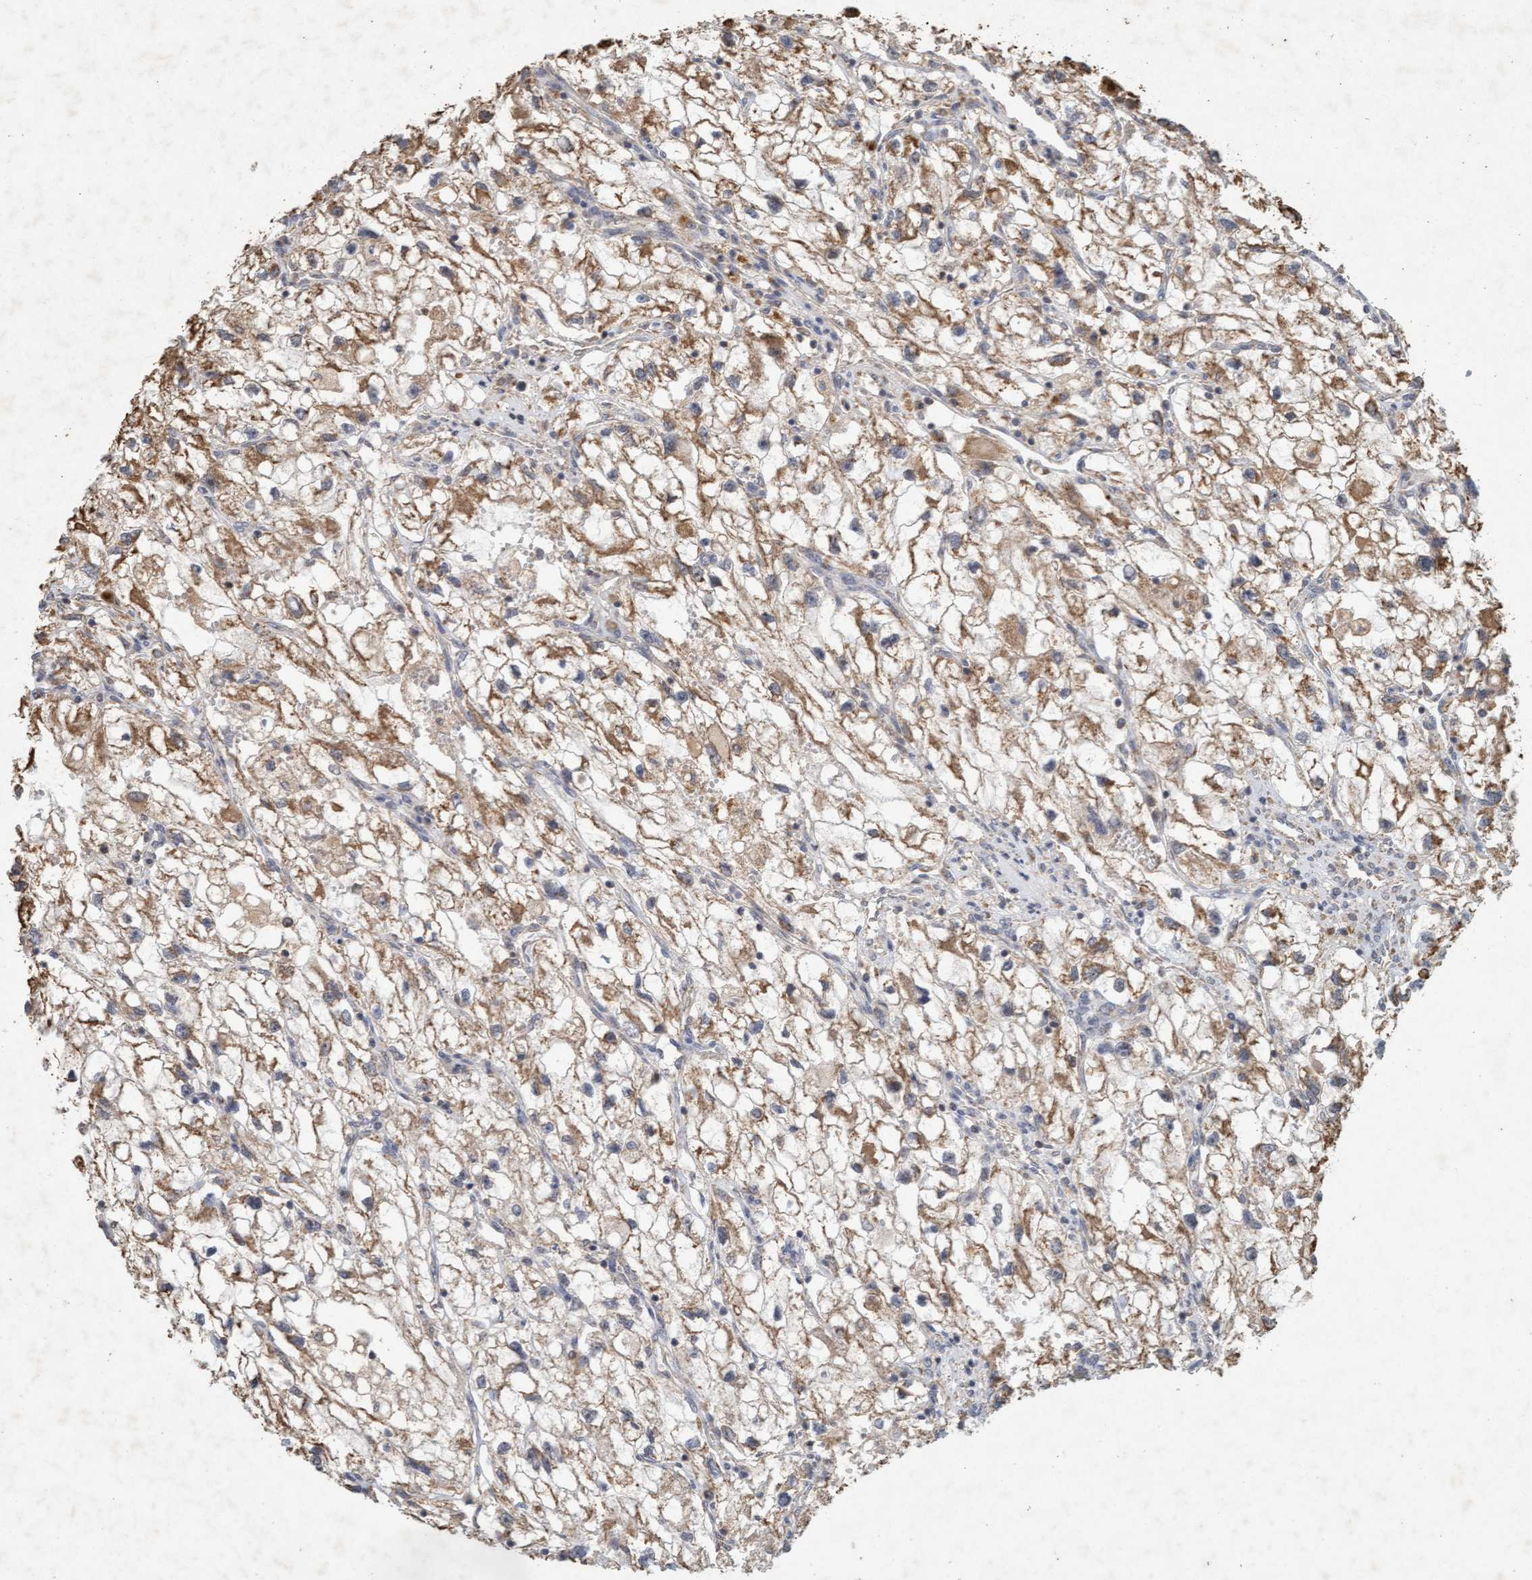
{"staining": {"intensity": "moderate", "quantity": ">75%", "location": "cytoplasmic/membranous"}, "tissue": "renal cancer", "cell_type": "Tumor cells", "image_type": "cancer", "snomed": [{"axis": "morphology", "description": "Adenocarcinoma, NOS"}, {"axis": "topography", "description": "Kidney"}], "caption": "Adenocarcinoma (renal) tissue shows moderate cytoplasmic/membranous staining in about >75% of tumor cells", "gene": "VSIG8", "patient": {"sex": "female", "age": 70}}